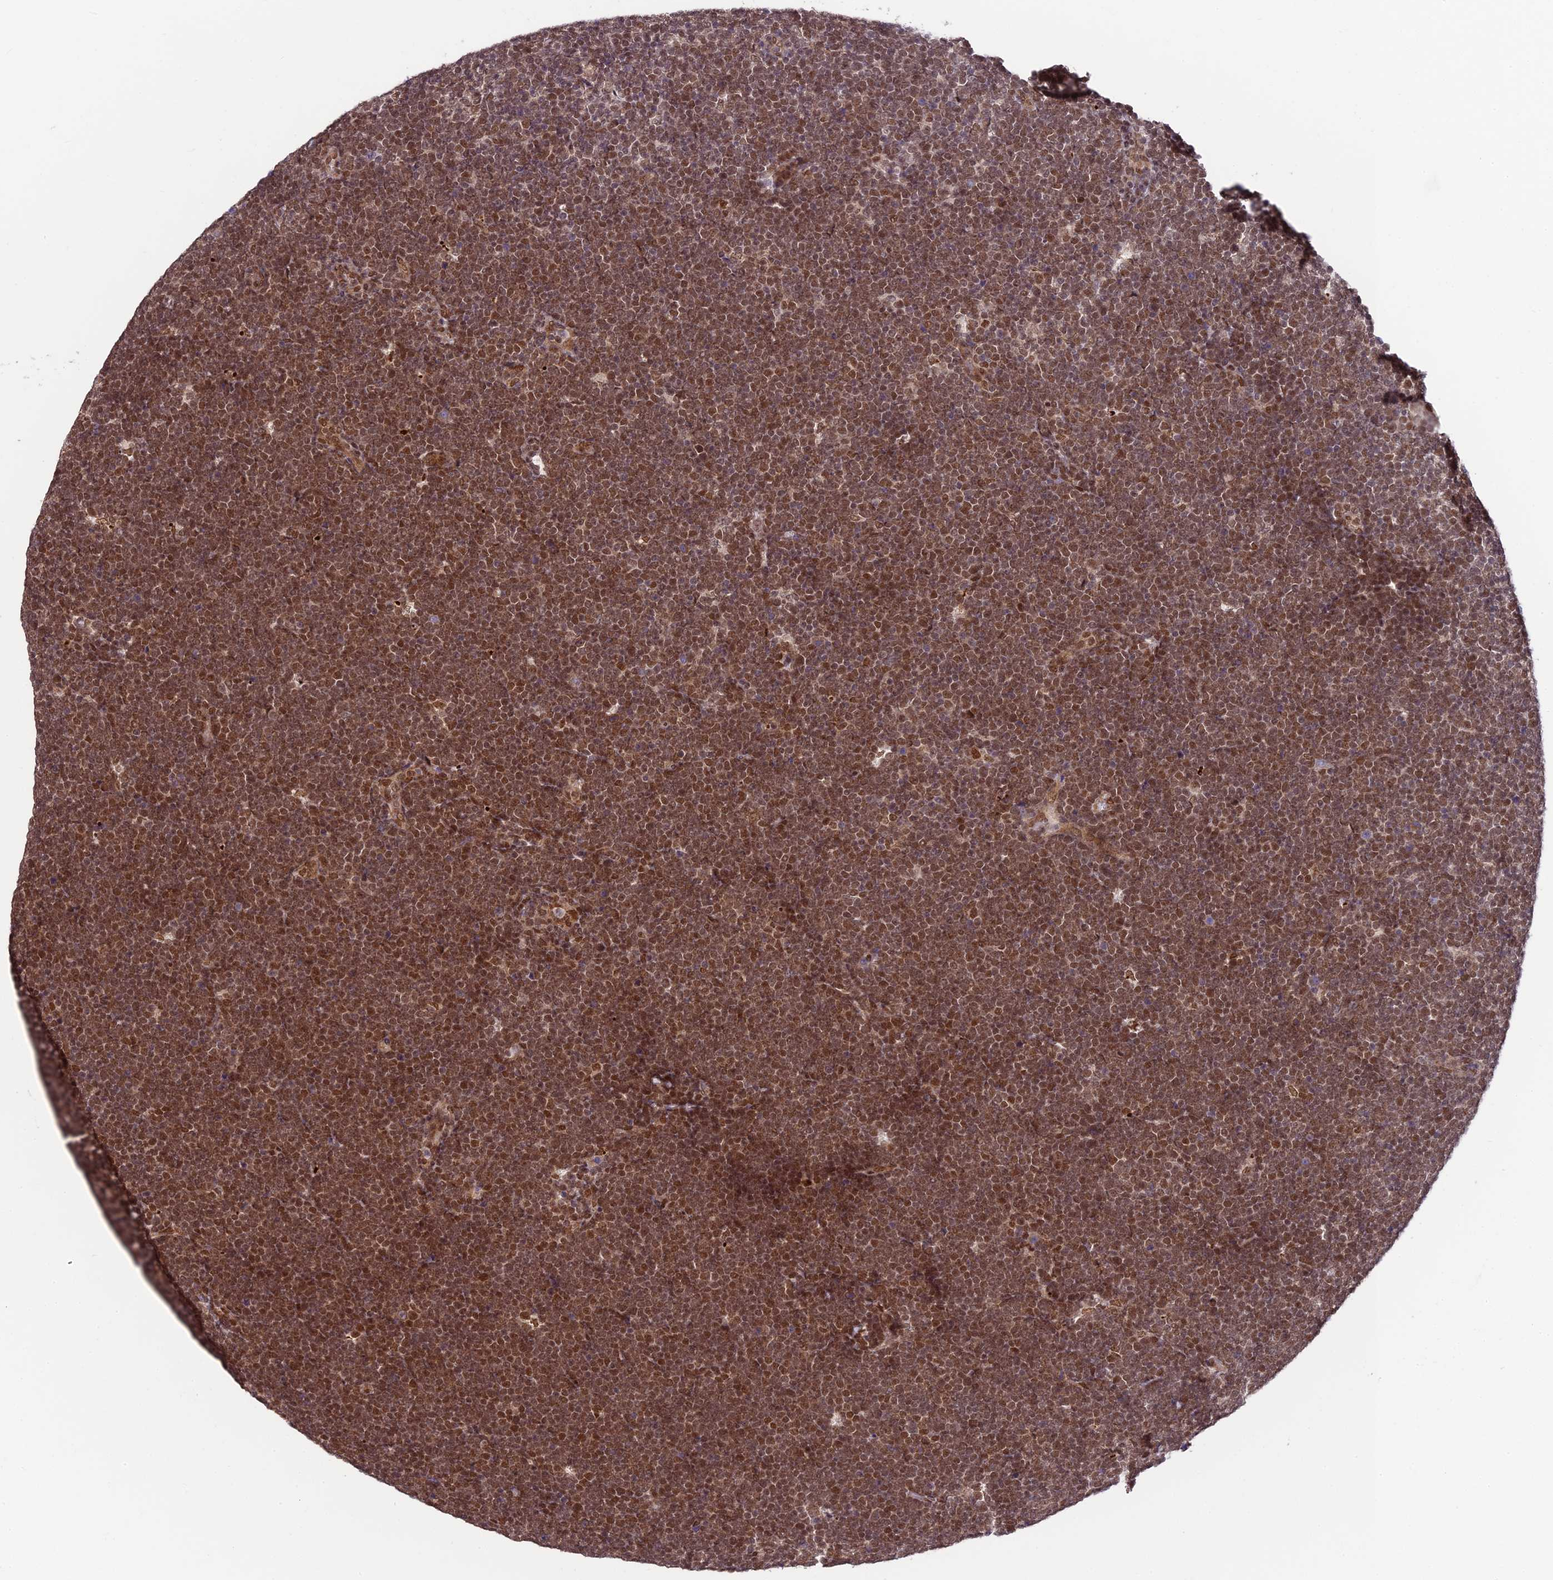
{"staining": {"intensity": "moderate", "quantity": ">75%", "location": "nuclear"}, "tissue": "lymphoma", "cell_type": "Tumor cells", "image_type": "cancer", "snomed": [{"axis": "morphology", "description": "Malignant lymphoma, non-Hodgkin's type, High grade"}, {"axis": "topography", "description": "Lymph node"}], "caption": "Immunohistochemical staining of human high-grade malignant lymphoma, non-Hodgkin's type reveals medium levels of moderate nuclear protein positivity in about >75% of tumor cells.", "gene": "TRIM22", "patient": {"sex": "male", "age": 13}}